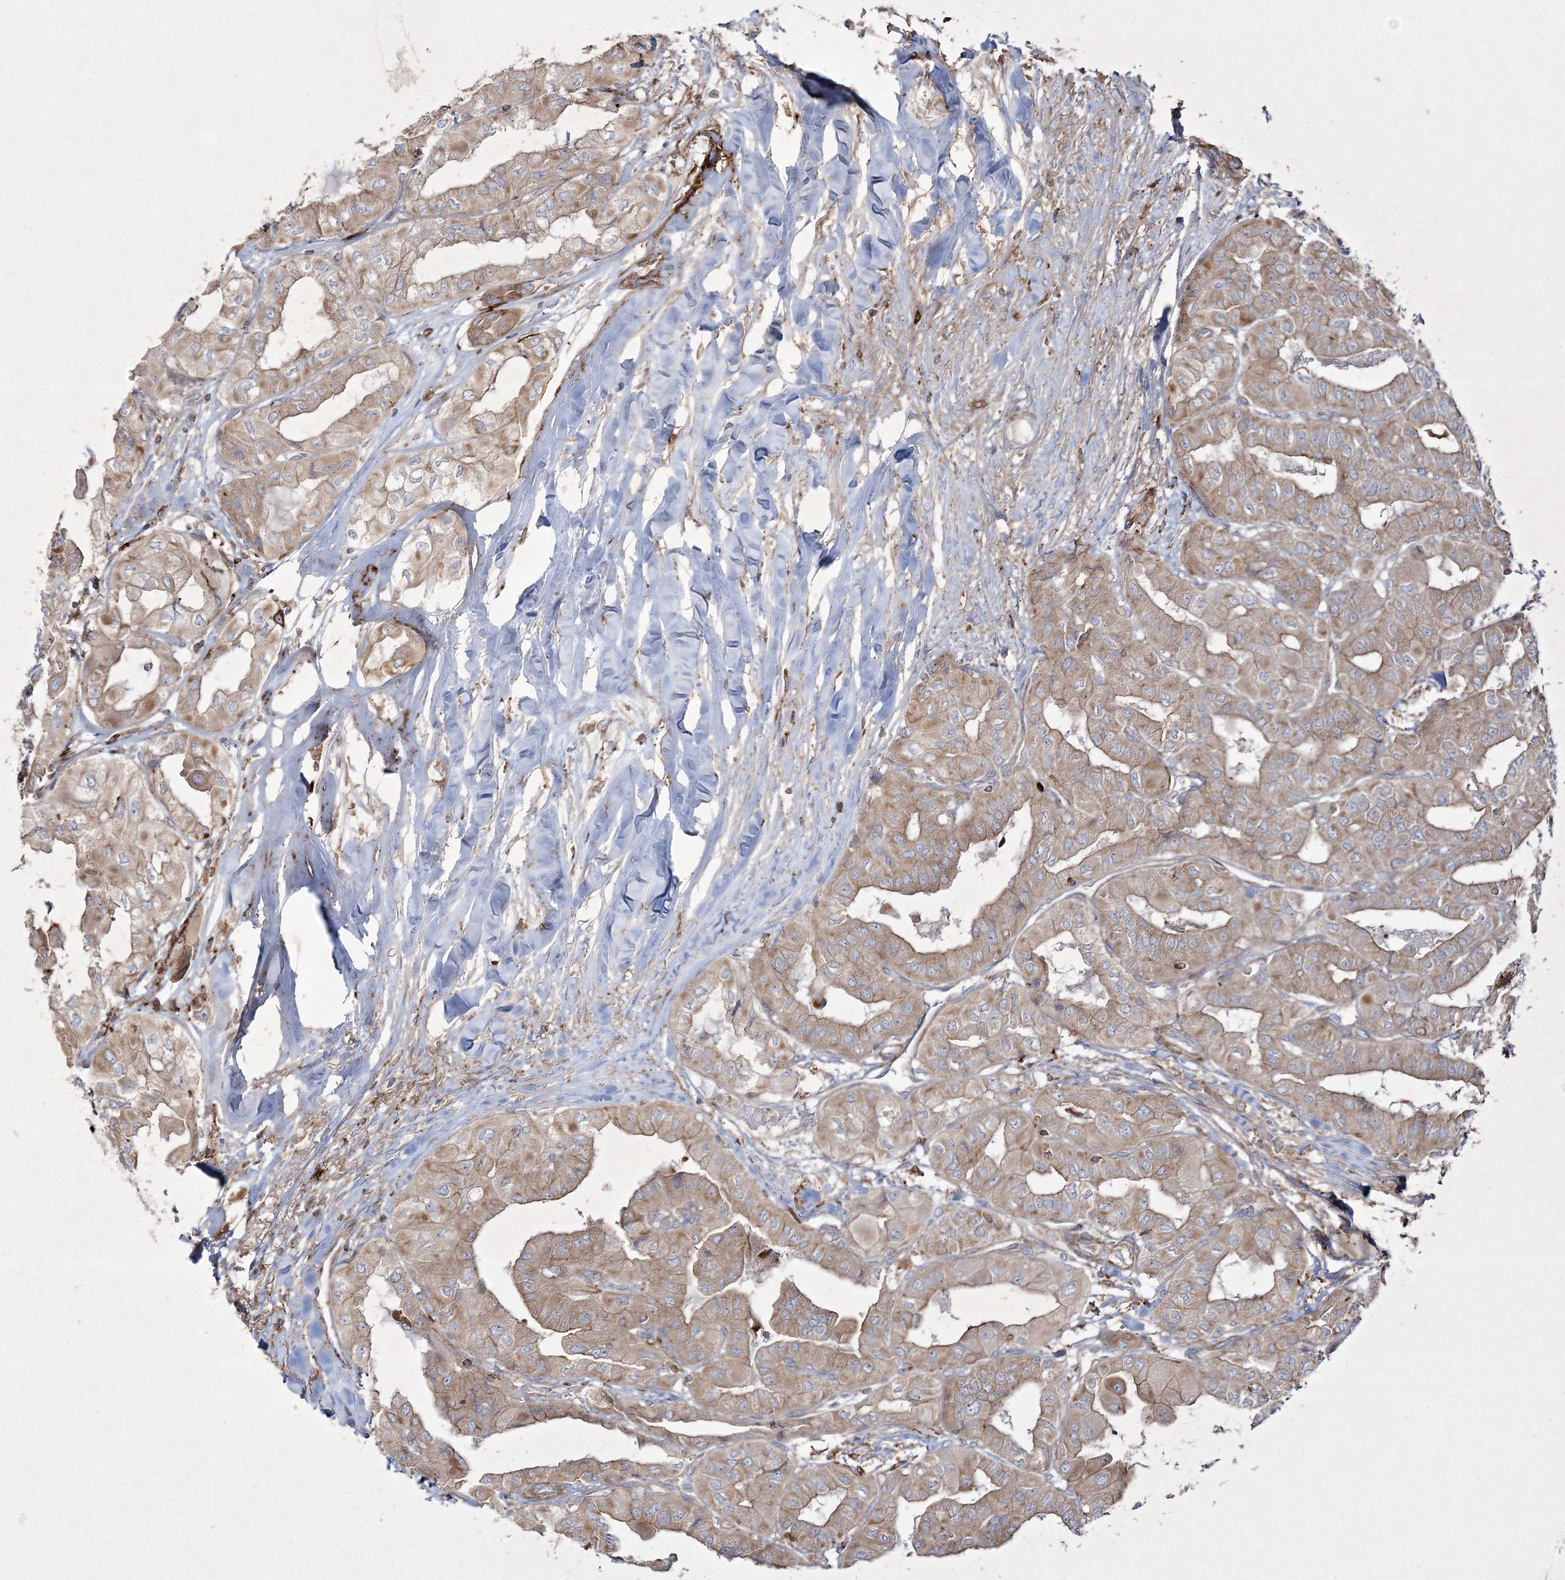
{"staining": {"intensity": "moderate", "quantity": ">75%", "location": "cytoplasmic/membranous"}, "tissue": "thyroid cancer", "cell_type": "Tumor cells", "image_type": "cancer", "snomed": [{"axis": "morphology", "description": "Papillary adenocarcinoma, NOS"}, {"axis": "topography", "description": "Thyroid gland"}], "caption": "IHC staining of thyroid cancer (papillary adenocarcinoma), which reveals medium levels of moderate cytoplasmic/membranous staining in about >75% of tumor cells indicating moderate cytoplasmic/membranous protein positivity. The staining was performed using DAB (3,3'-diaminobenzidine) (brown) for protein detection and nuclei were counterstained in hematoxylin (blue).", "gene": "RICTOR", "patient": {"sex": "female", "age": 59}}